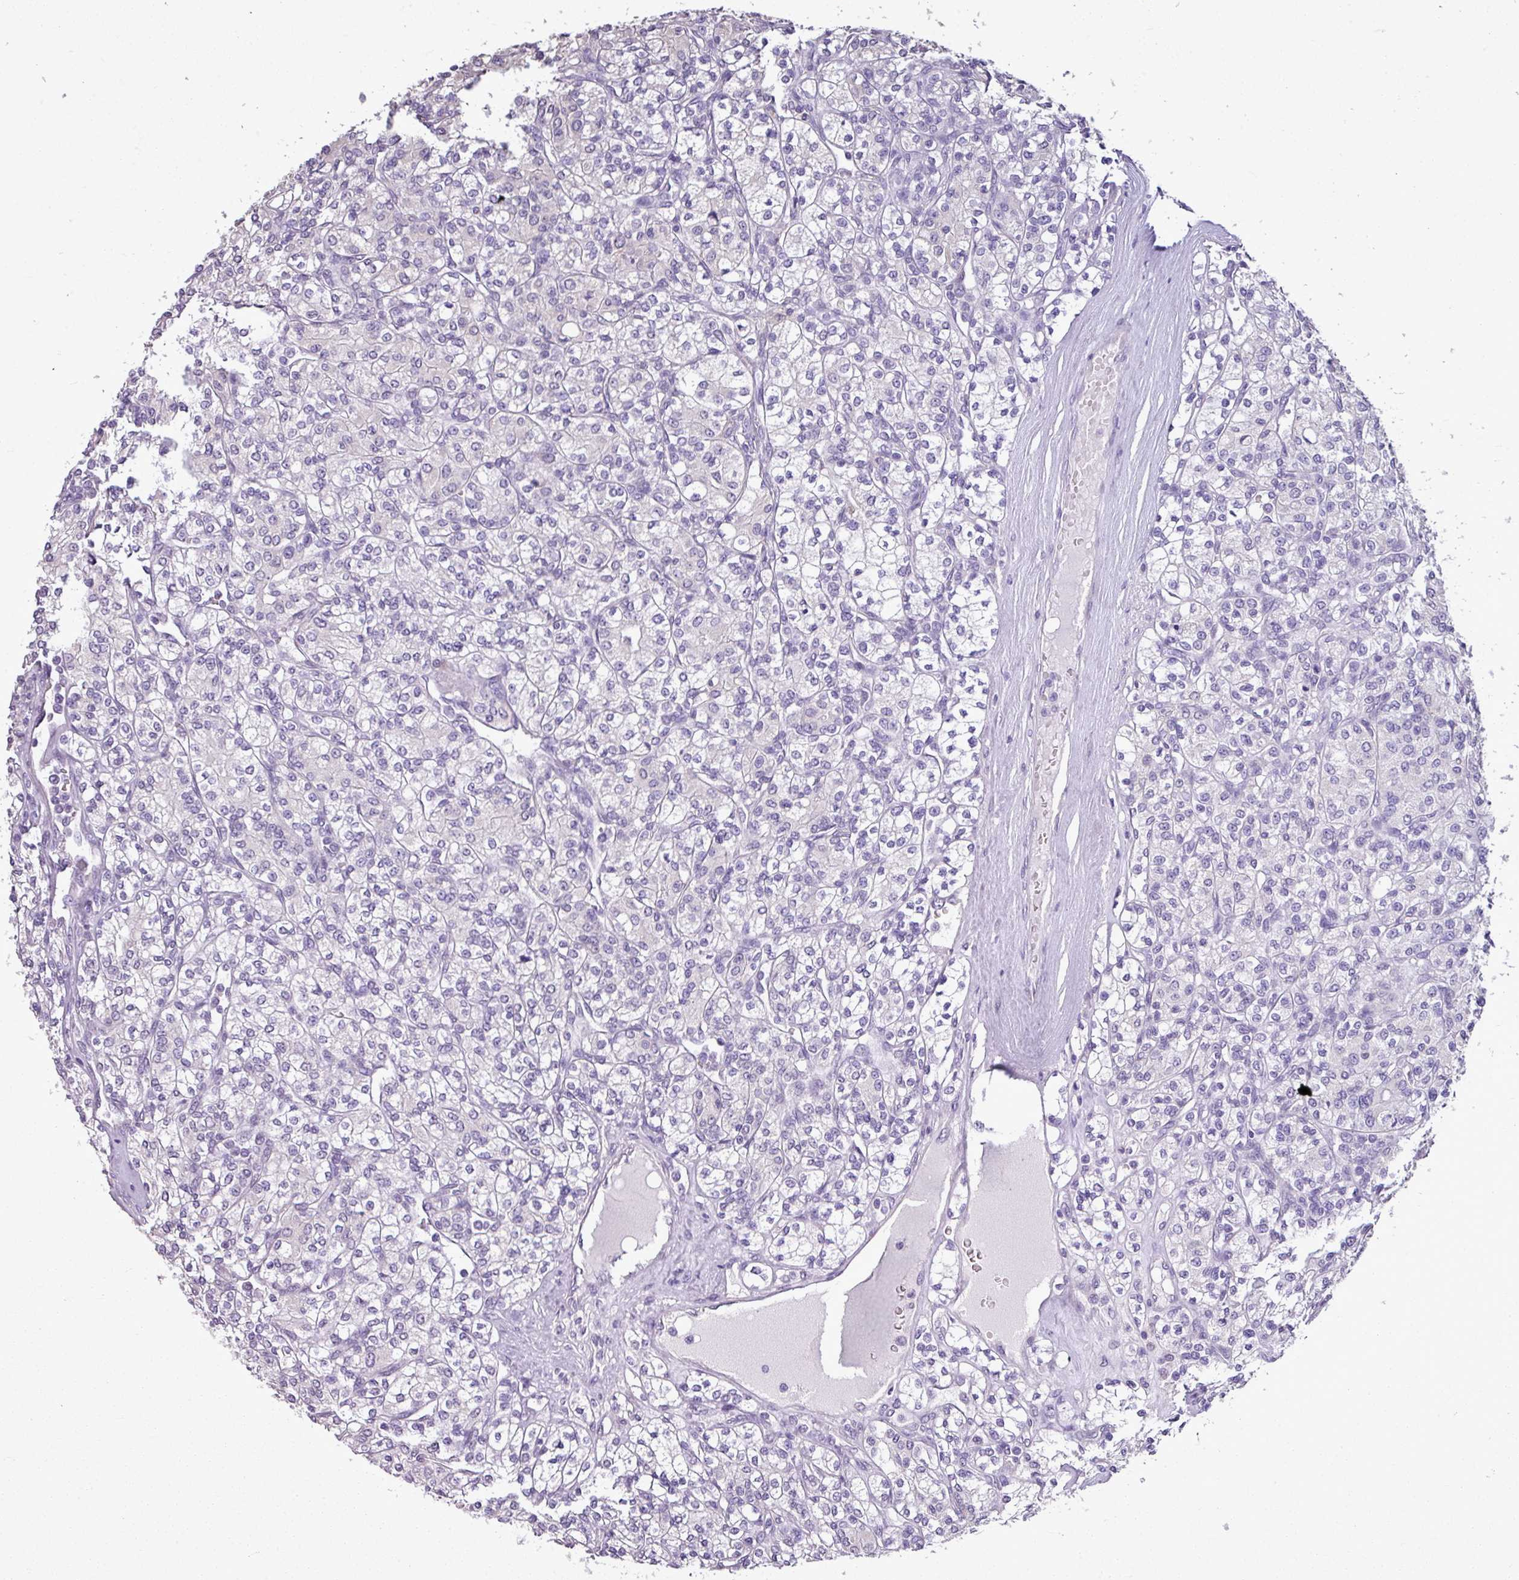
{"staining": {"intensity": "negative", "quantity": "none", "location": "none"}, "tissue": "renal cancer", "cell_type": "Tumor cells", "image_type": "cancer", "snomed": [{"axis": "morphology", "description": "Adenocarcinoma, NOS"}, {"axis": "topography", "description": "Kidney"}], "caption": "IHC histopathology image of renal cancer (adenocarcinoma) stained for a protein (brown), which exhibits no positivity in tumor cells.", "gene": "ALDH2", "patient": {"sex": "male", "age": 77}}